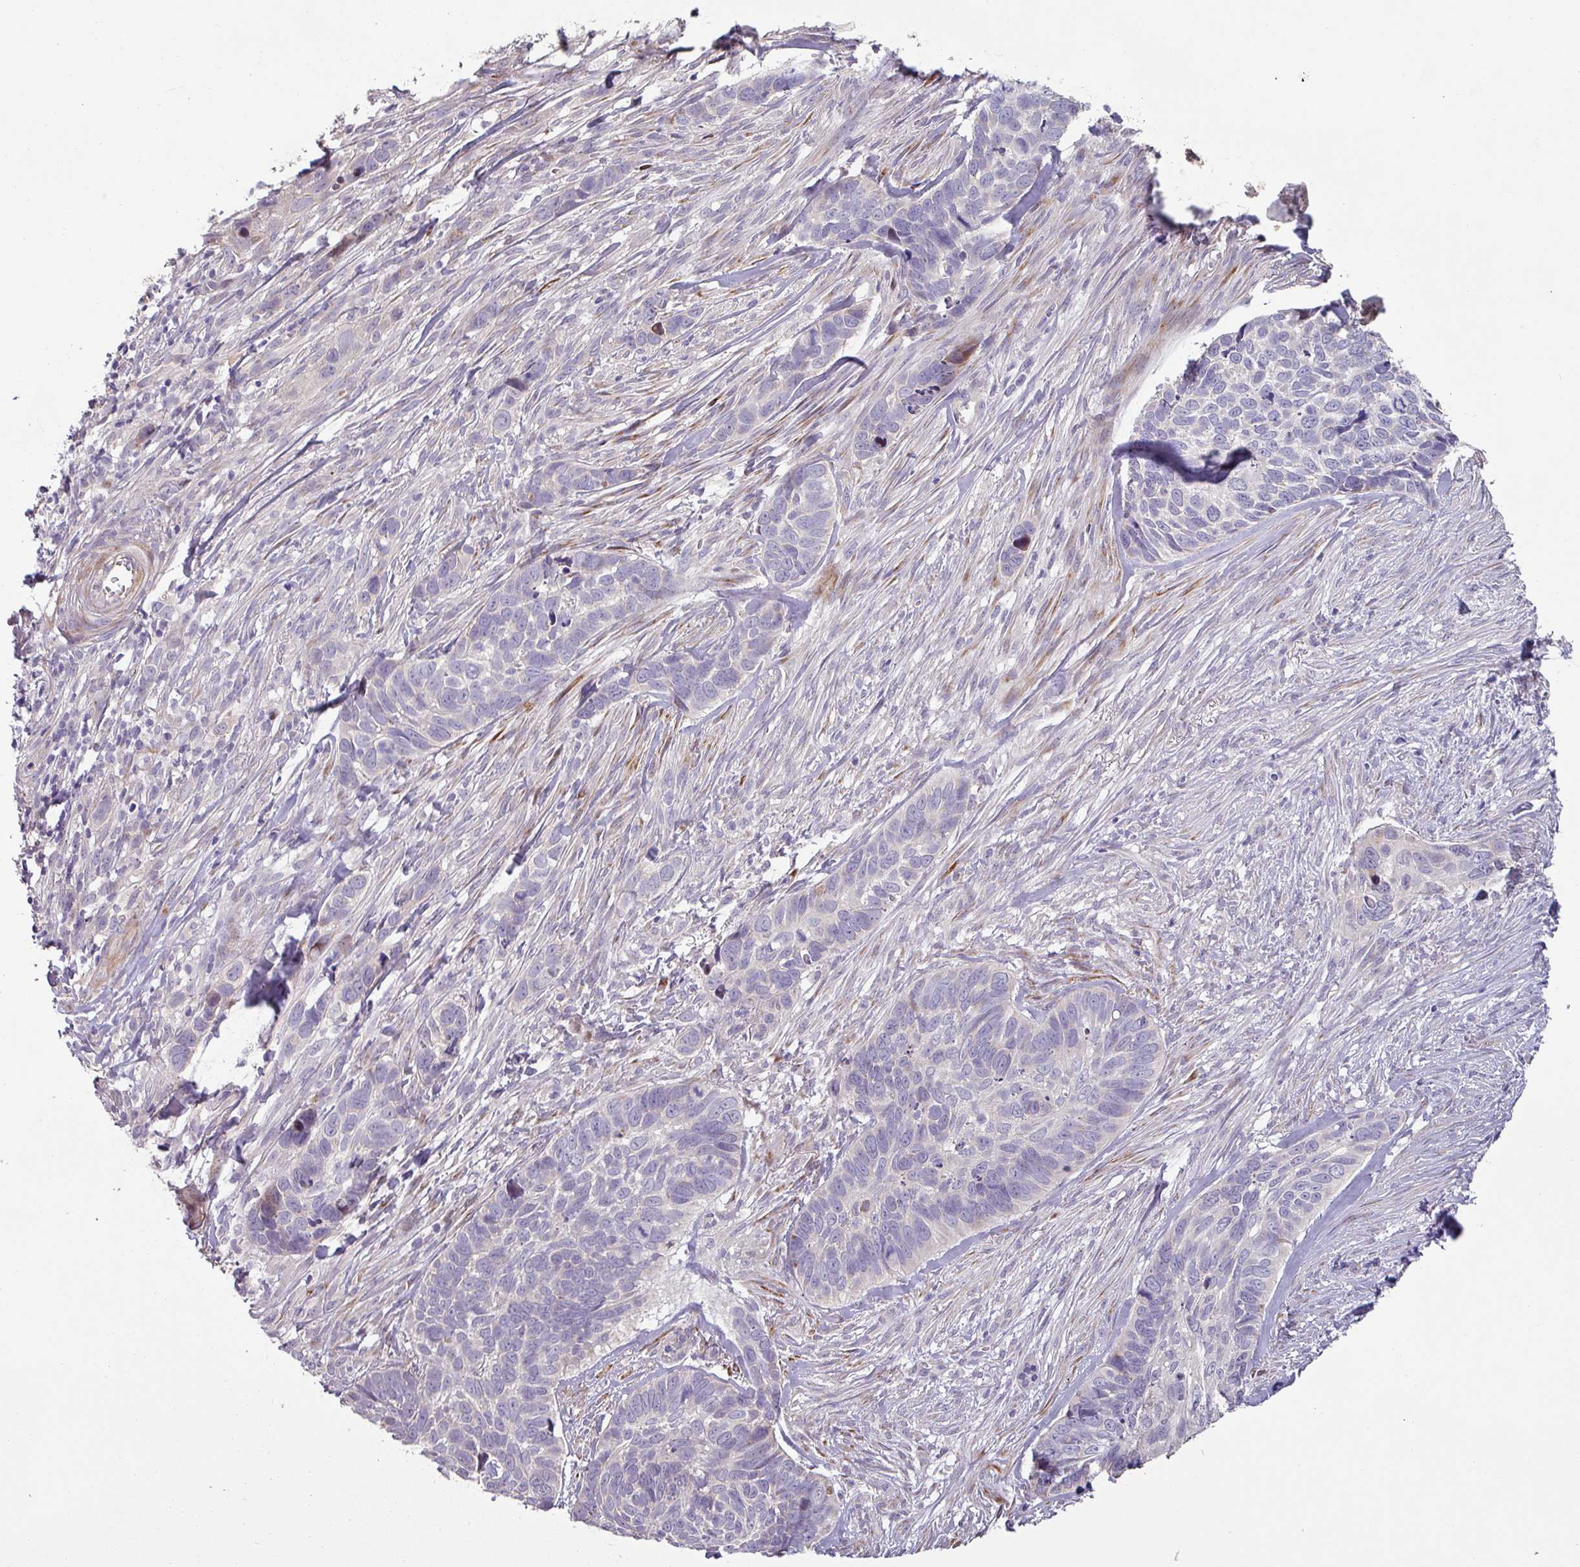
{"staining": {"intensity": "negative", "quantity": "none", "location": "none"}, "tissue": "skin cancer", "cell_type": "Tumor cells", "image_type": "cancer", "snomed": [{"axis": "morphology", "description": "Basal cell carcinoma"}, {"axis": "topography", "description": "Skin"}], "caption": "Immunohistochemistry (IHC) of skin cancer (basal cell carcinoma) reveals no staining in tumor cells. Nuclei are stained in blue.", "gene": "KLHL3", "patient": {"sex": "female", "age": 82}}